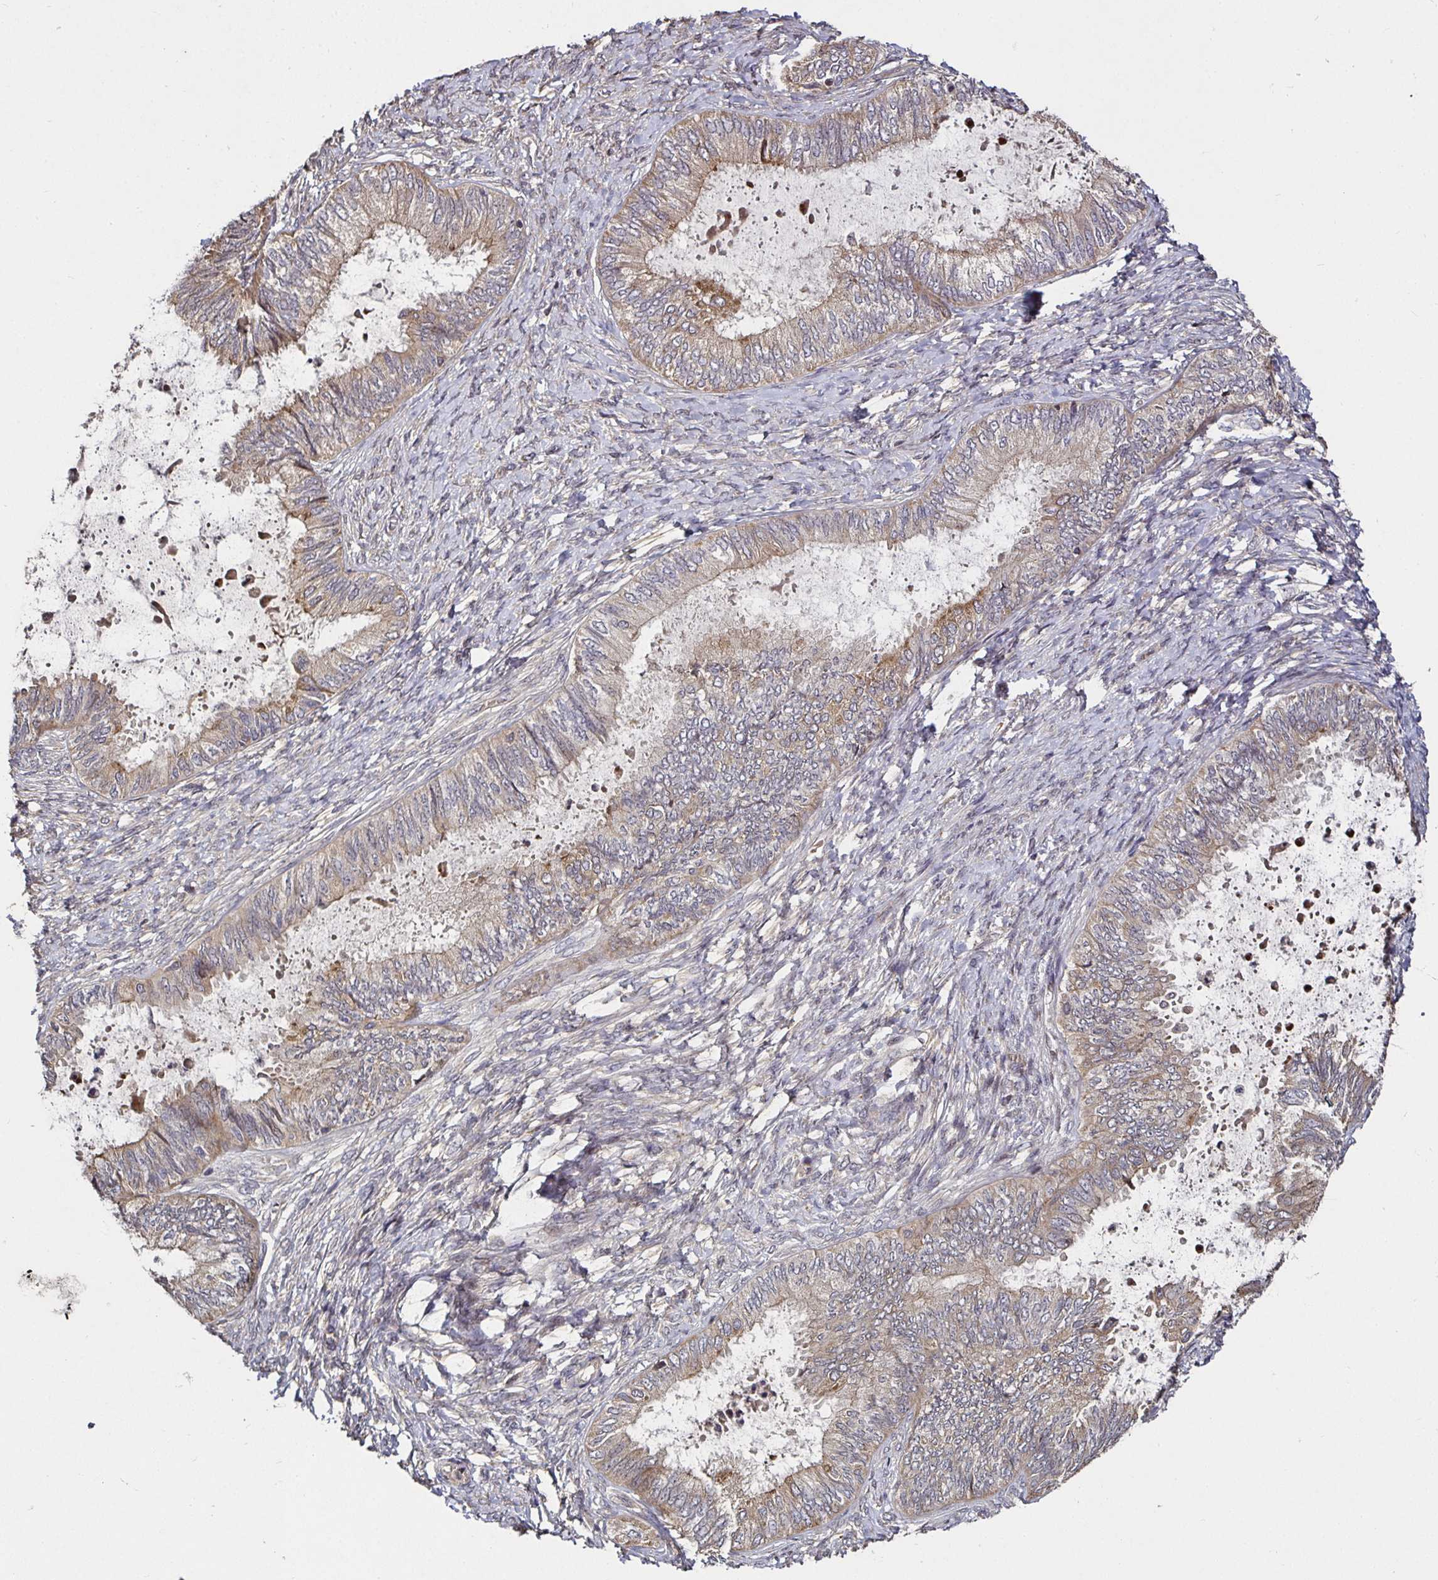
{"staining": {"intensity": "weak", "quantity": "<25%", "location": "cytoplasmic/membranous"}, "tissue": "ovarian cancer", "cell_type": "Tumor cells", "image_type": "cancer", "snomed": [{"axis": "morphology", "description": "Carcinoma, endometroid"}, {"axis": "topography", "description": "Ovary"}], "caption": "There is no significant positivity in tumor cells of endometroid carcinoma (ovarian). The staining is performed using DAB (3,3'-diaminobenzidine) brown chromogen with nuclei counter-stained in using hematoxylin.", "gene": "SMYD3", "patient": {"sex": "female", "age": 70}}